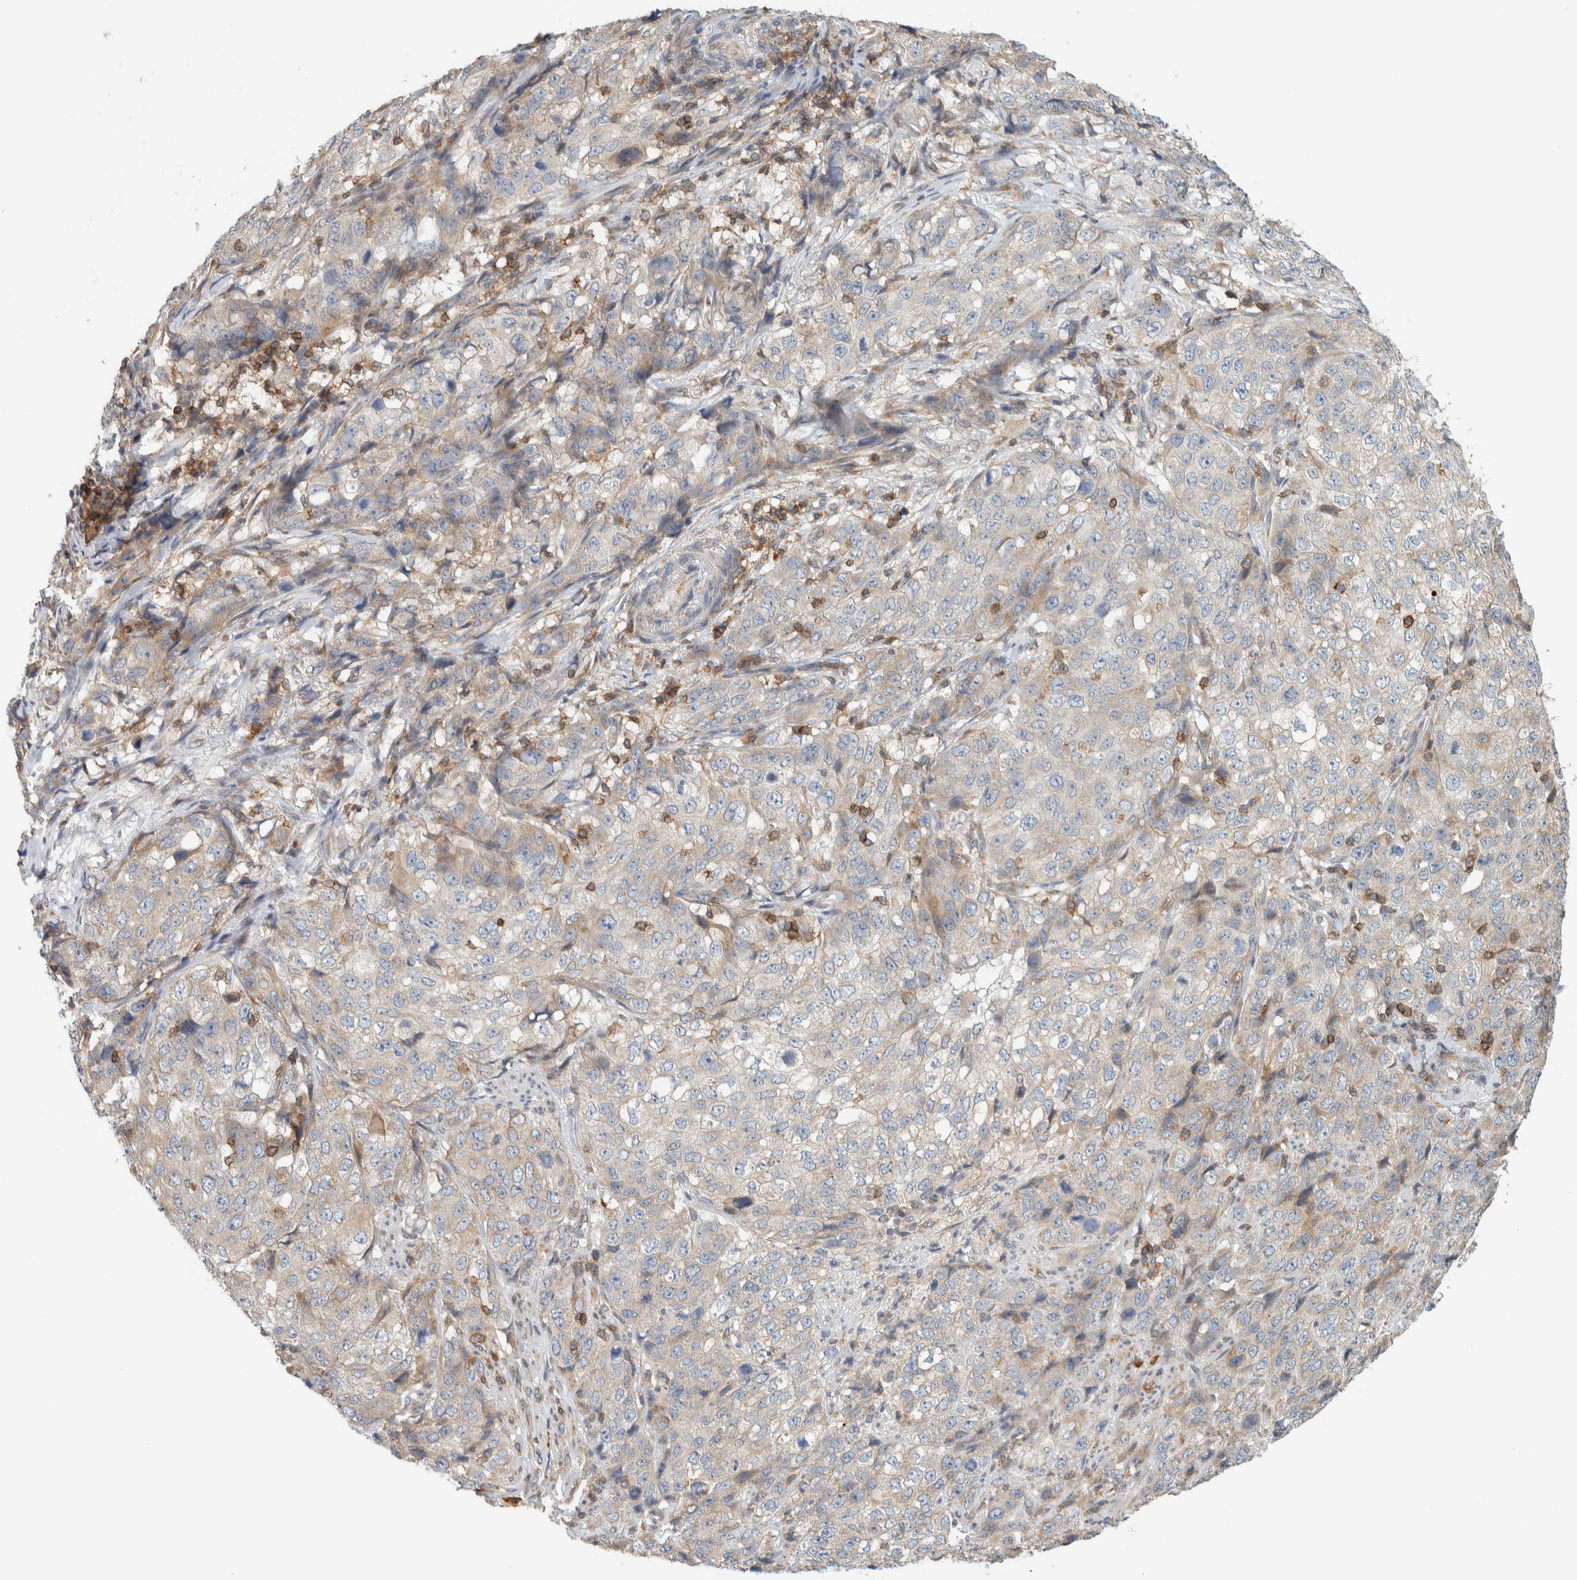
{"staining": {"intensity": "weak", "quantity": "<25%", "location": "cytoplasmic/membranous"}, "tissue": "stomach cancer", "cell_type": "Tumor cells", "image_type": "cancer", "snomed": [{"axis": "morphology", "description": "Adenocarcinoma, NOS"}, {"axis": "topography", "description": "Stomach"}], "caption": "Tumor cells show no significant protein expression in stomach cancer (adenocarcinoma). (DAB (3,3'-diaminobenzidine) IHC, high magnification).", "gene": "CCDC57", "patient": {"sex": "male", "age": 48}}